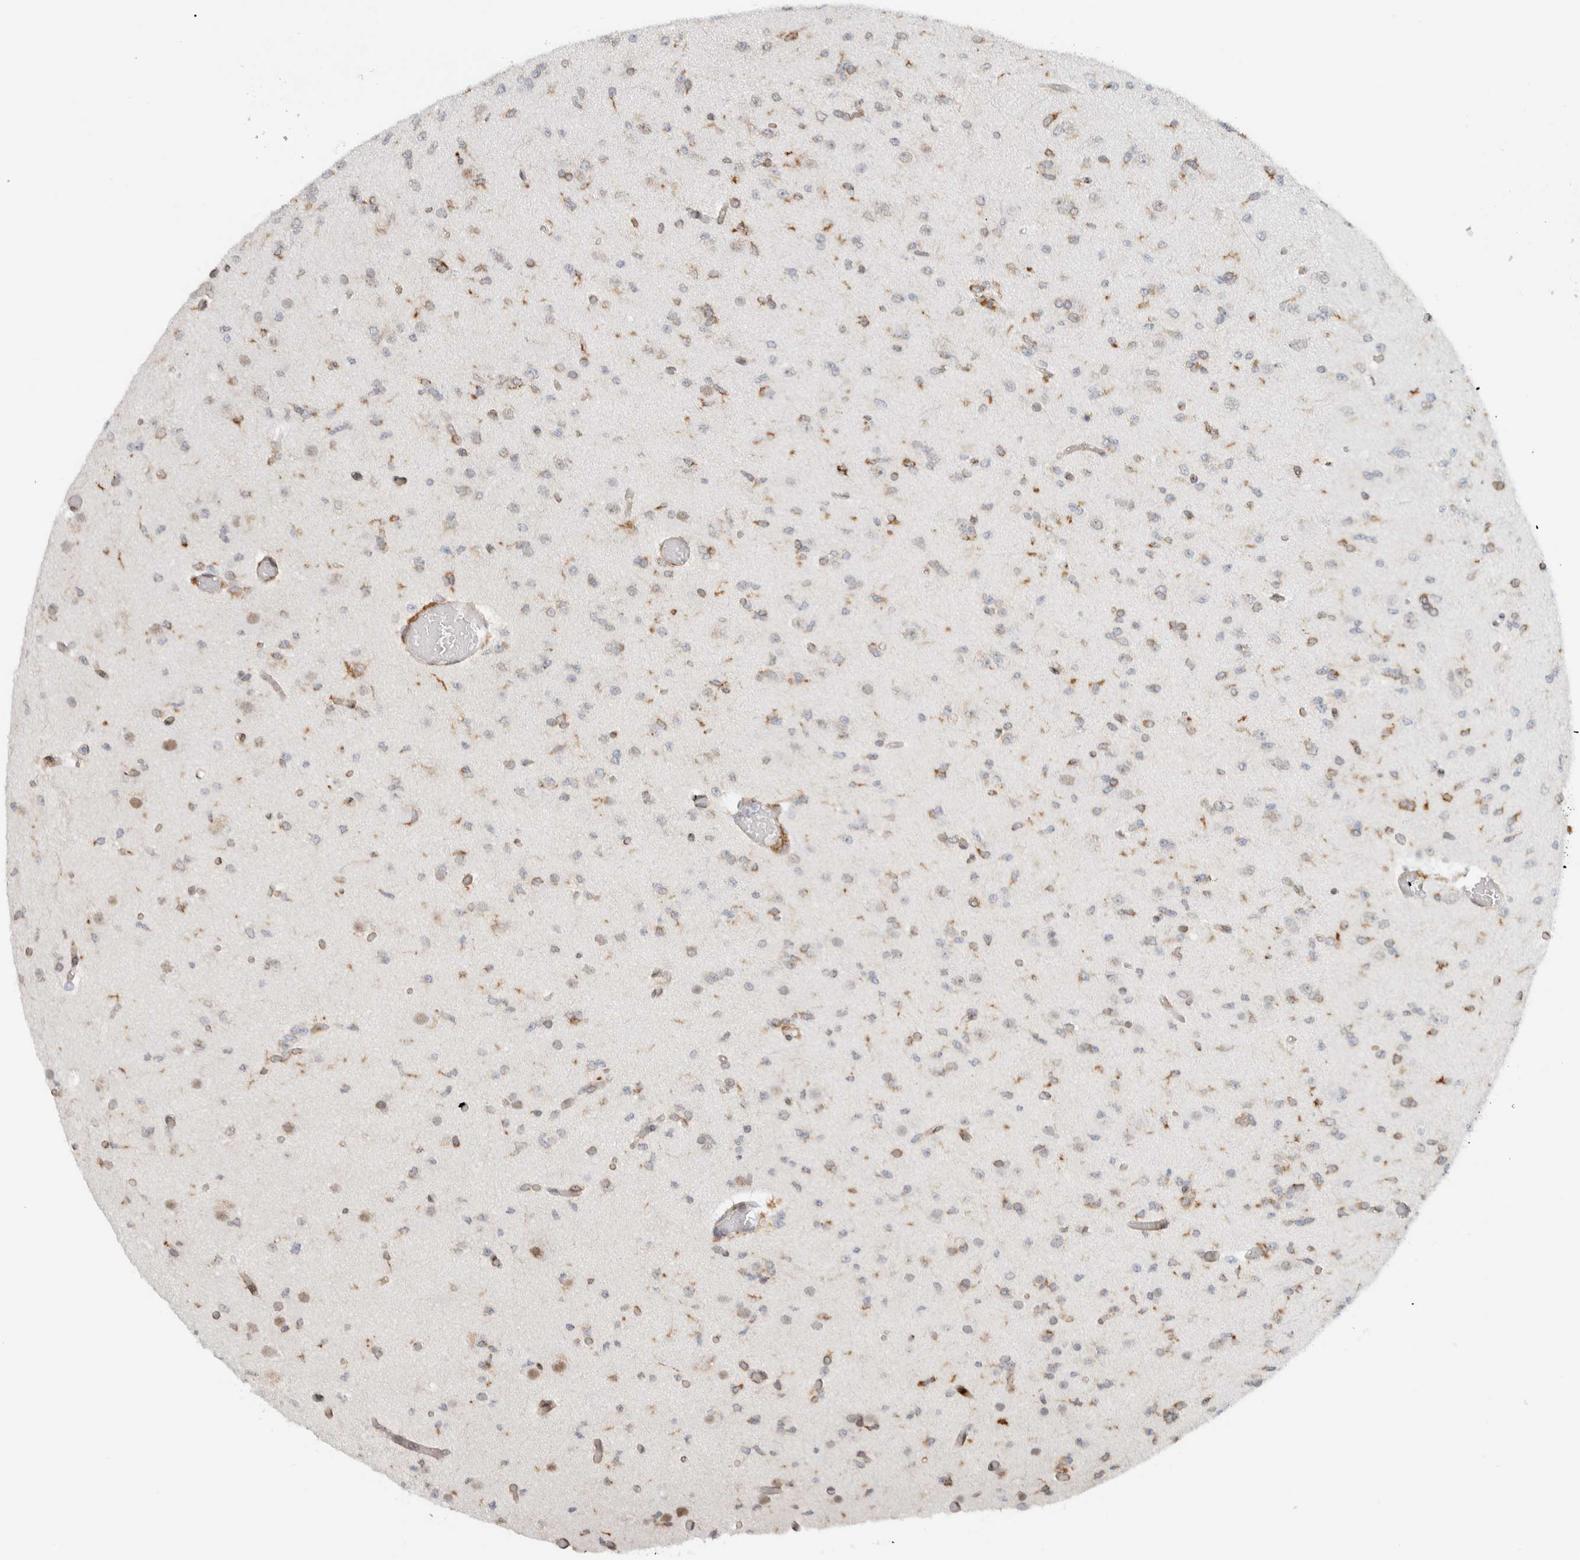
{"staining": {"intensity": "moderate", "quantity": "<25%", "location": "cytoplasmic/membranous"}, "tissue": "glioma", "cell_type": "Tumor cells", "image_type": "cancer", "snomed": [{"axis": "morphology", "description": "Glioma, malignant, Low grade"}, {"axis": "topography", "description": "Brain"}], "caption": "Malignant glioma (low-grade) tissue reveals moderate cytoplasmic/membranous staining in about <25% of tumor cells", "gene": "LLGL2", "patient": {"sex": "female", "age": 22}}